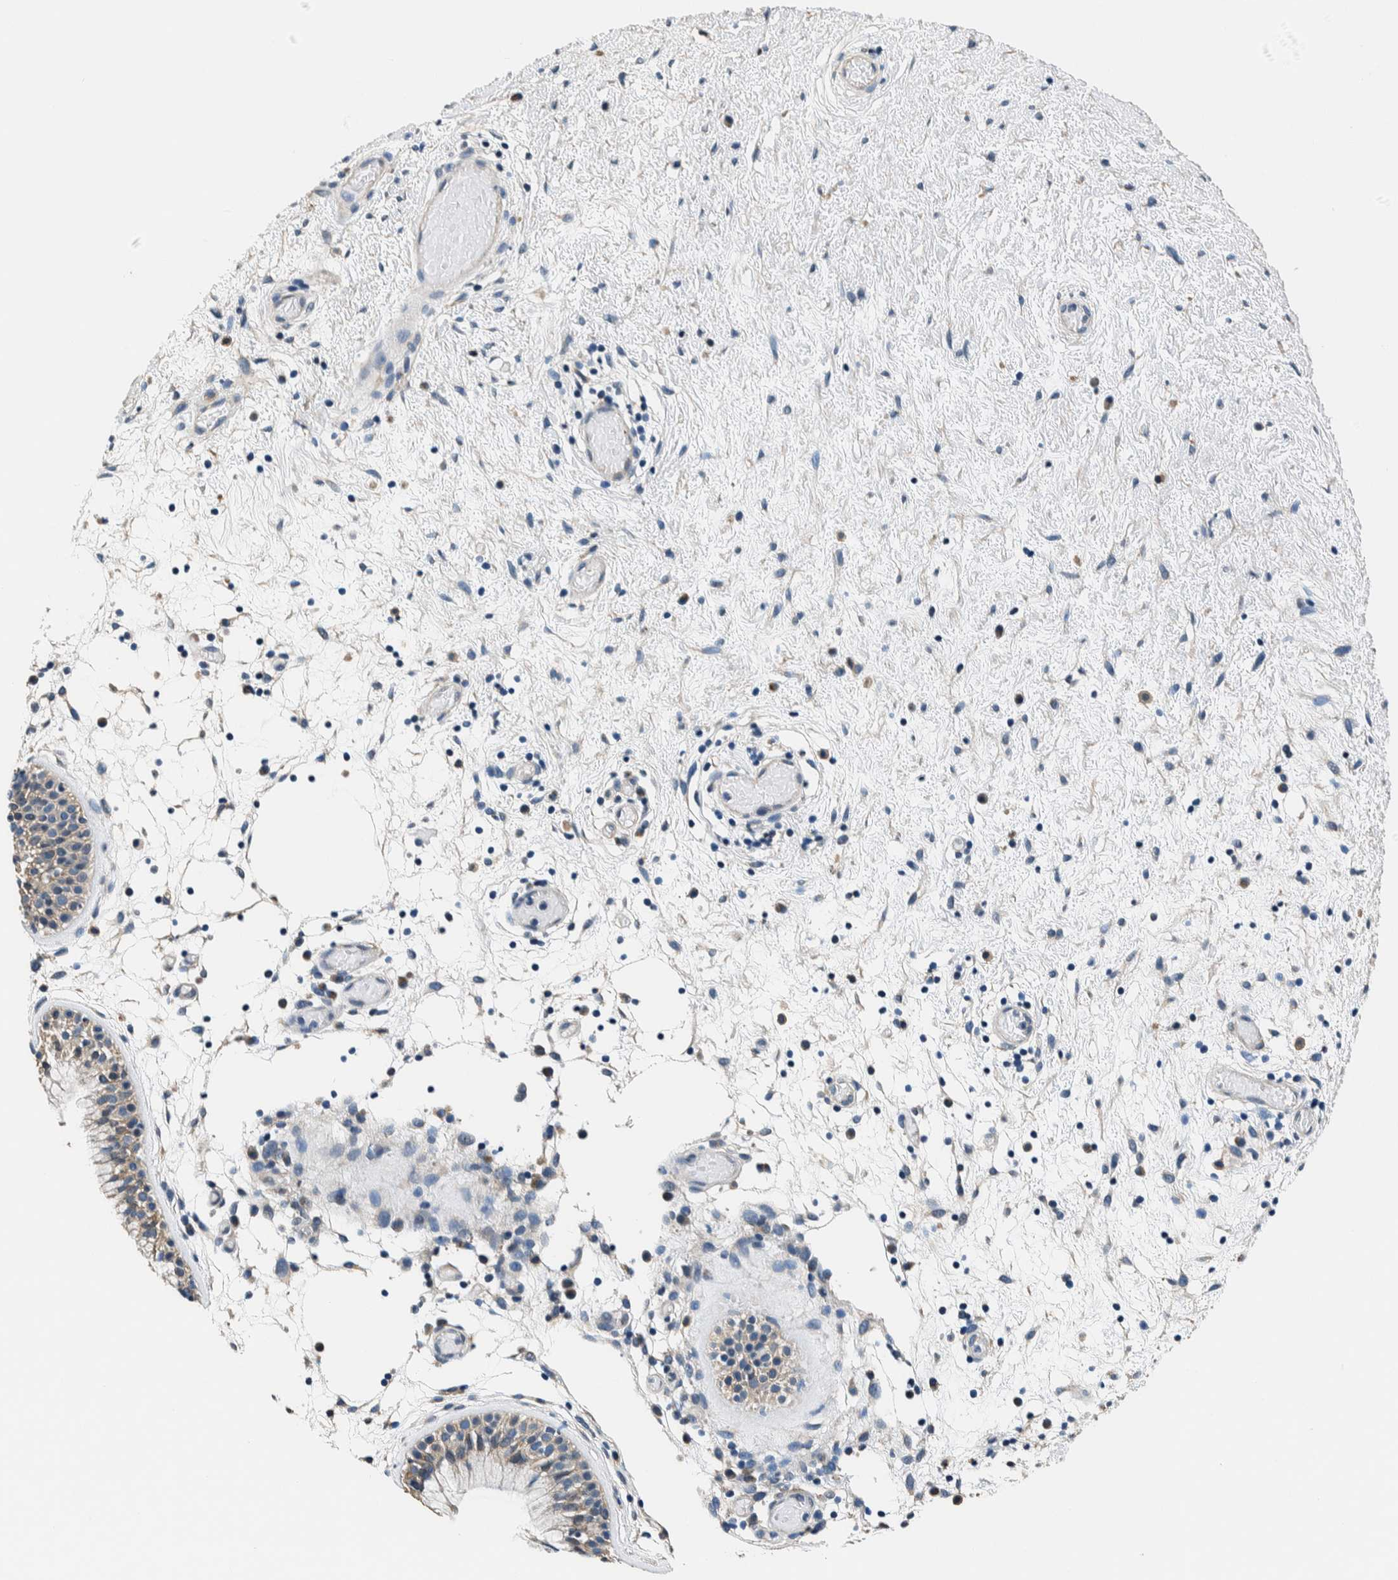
{"staining": {"intensity": "moderate", "quantity": "25%-75%", "location": "cytoplasmic/membranous"}, "tissue": "nasopharynx", "cell_type": "Respiratory epithelial cells", "image_type": "normal", "snomed": [{"axis": "morphology", "description": "Normal tissue, NOS"}, {"axis": "morphology", "description": "Inflammation, NOS"}, {"axis": "topography", "description": "Nasopharynx"}], "caption": "Moderate cytoplasmic/membranous protein expression is present in about 25%-75% of respiratory epithelial cells in nasopharynx.", "gene": "NIBAN2", "patient": {"sex": "male", "age": 48}}